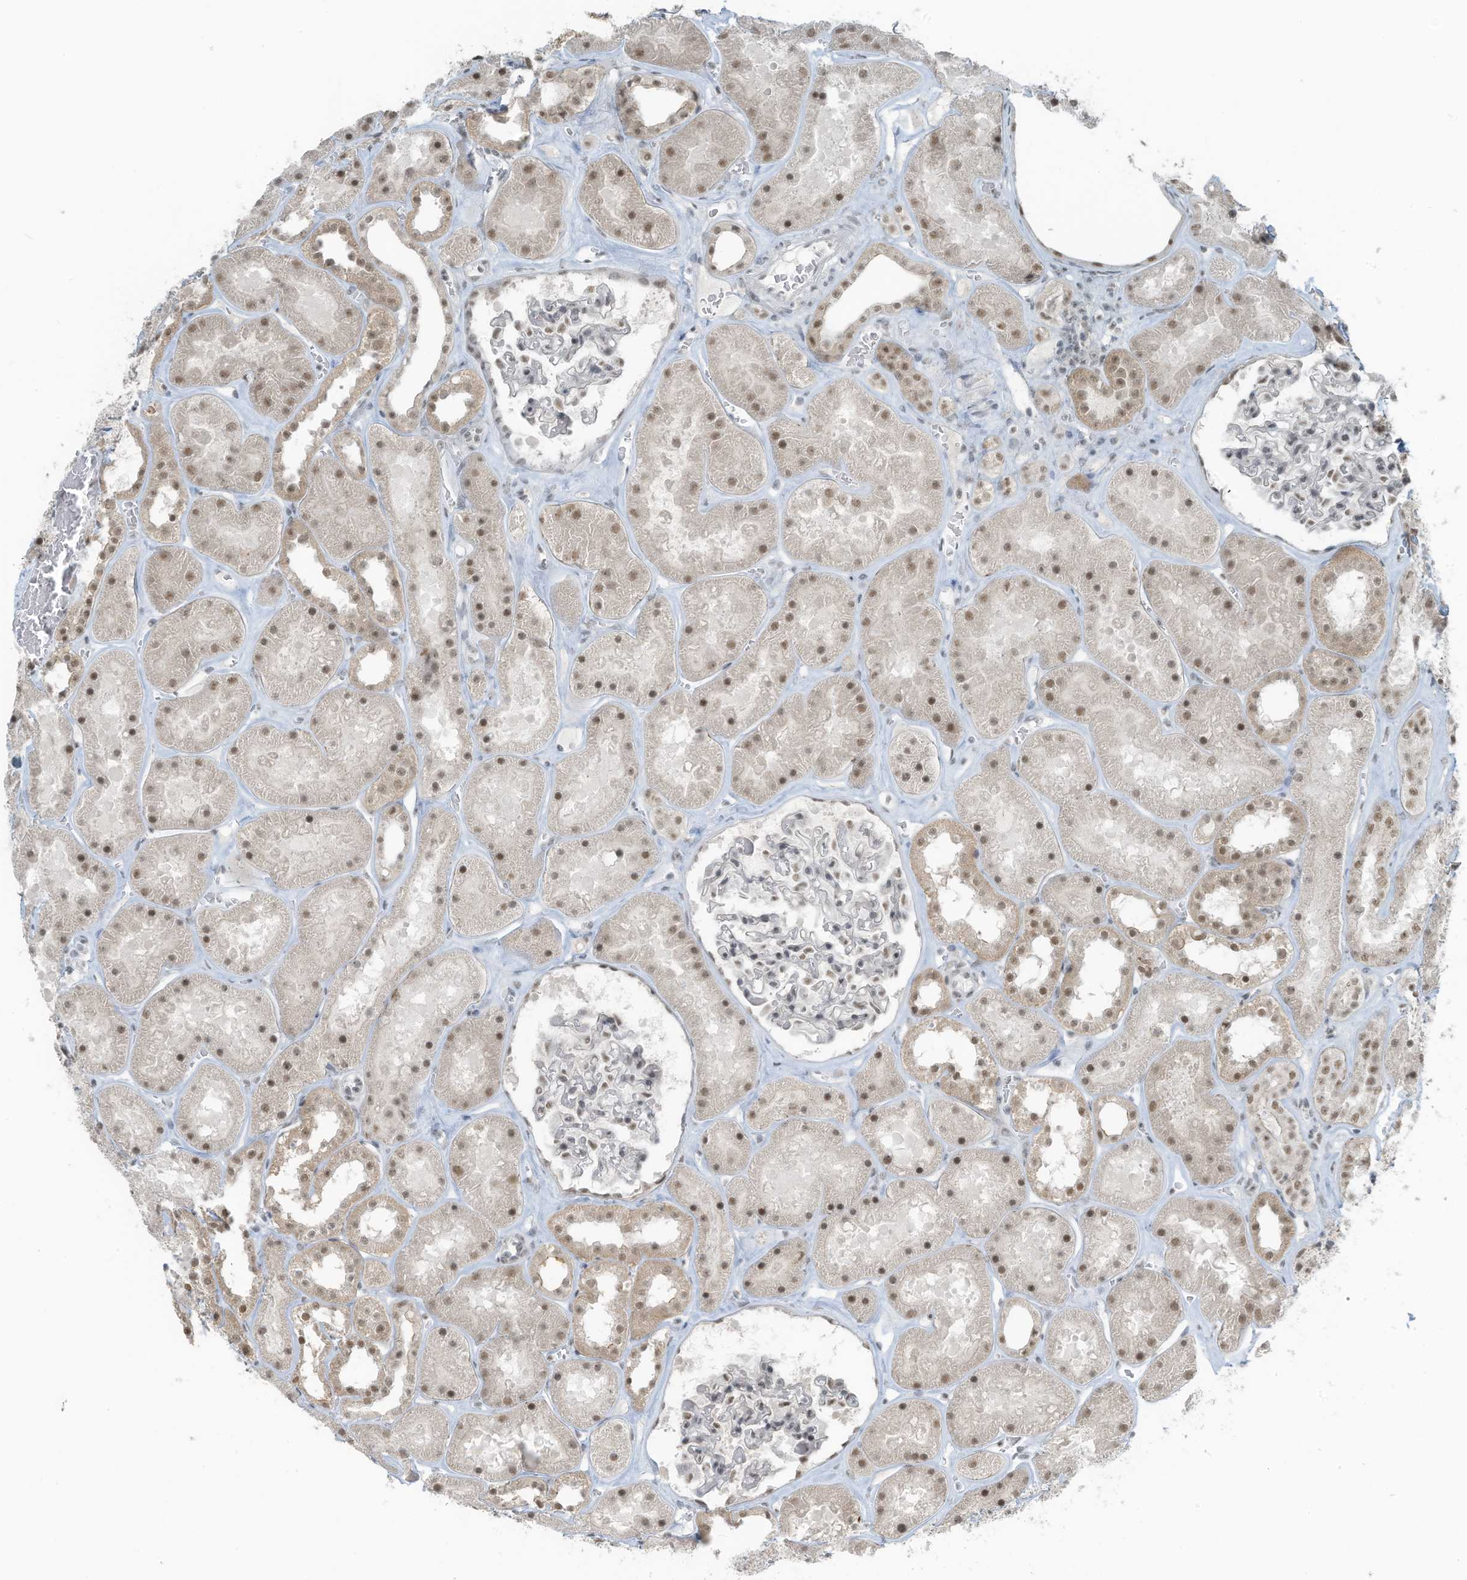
{"staining": {"intensity": "weak", "quantity": "25%-75%", "location": "nuclear"}, "tissue": "kidney", "cell_type": "Cells in glomeruli", "image_type": "normal", "snomed": [{"axis": "morphology", "description": "Normal tissue, NOS"}, {"axis": "topography", "description": "Kidney"}], "caption": "High-magnification brightfield microscopy of benign kidney stained with DAB (brown) and counterstained with hematoxylin (blue). cells in glomeruli exhibit weak nuclear expression is present in about25%-75% of cells. (DAB (3,3'-diaminobenzidine) IHC with brightfield microscopy, high magnification).", "gene": "WRNIP1", "patient": {"sex": "female", "age": 41}}